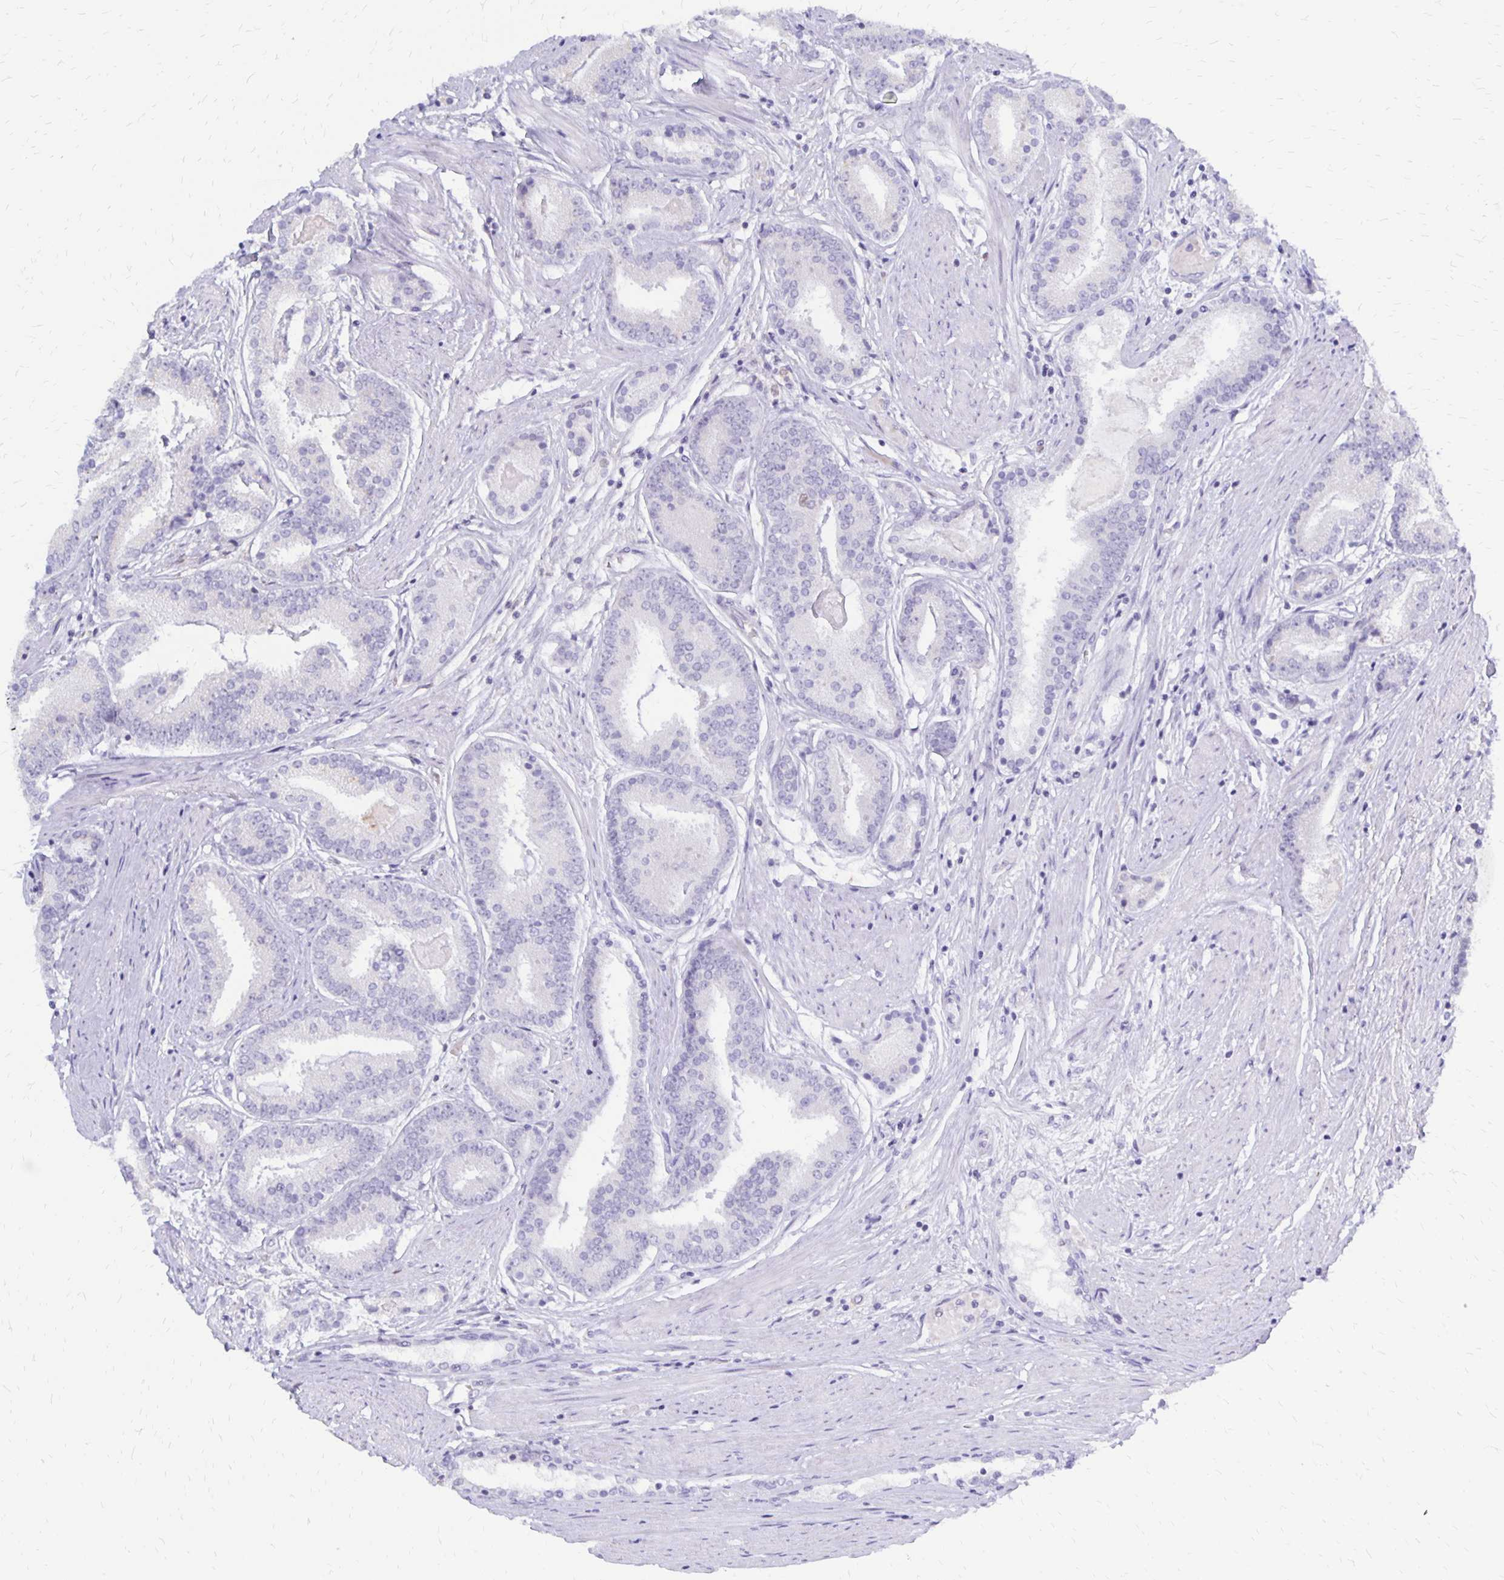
{"staining": {"intensity": "negative", "quantity": "none", "location": "none"}, "tissue": "prostate cancer", "cell_type": "Tumor cells", "image_type": "cancer", "snomed": [{"axis": "morphology", "description": "Adenocarcinoma, High grade"}, {"axis": "topography", "description": "Prostate"}], "caption": "Immunohistochemistry (IHC) of human high-grade adenocarcinoma (prostate) shows no expression in tumor cells.", "gene": "DCK", "patient": {"sex": "male", "age": 63}}